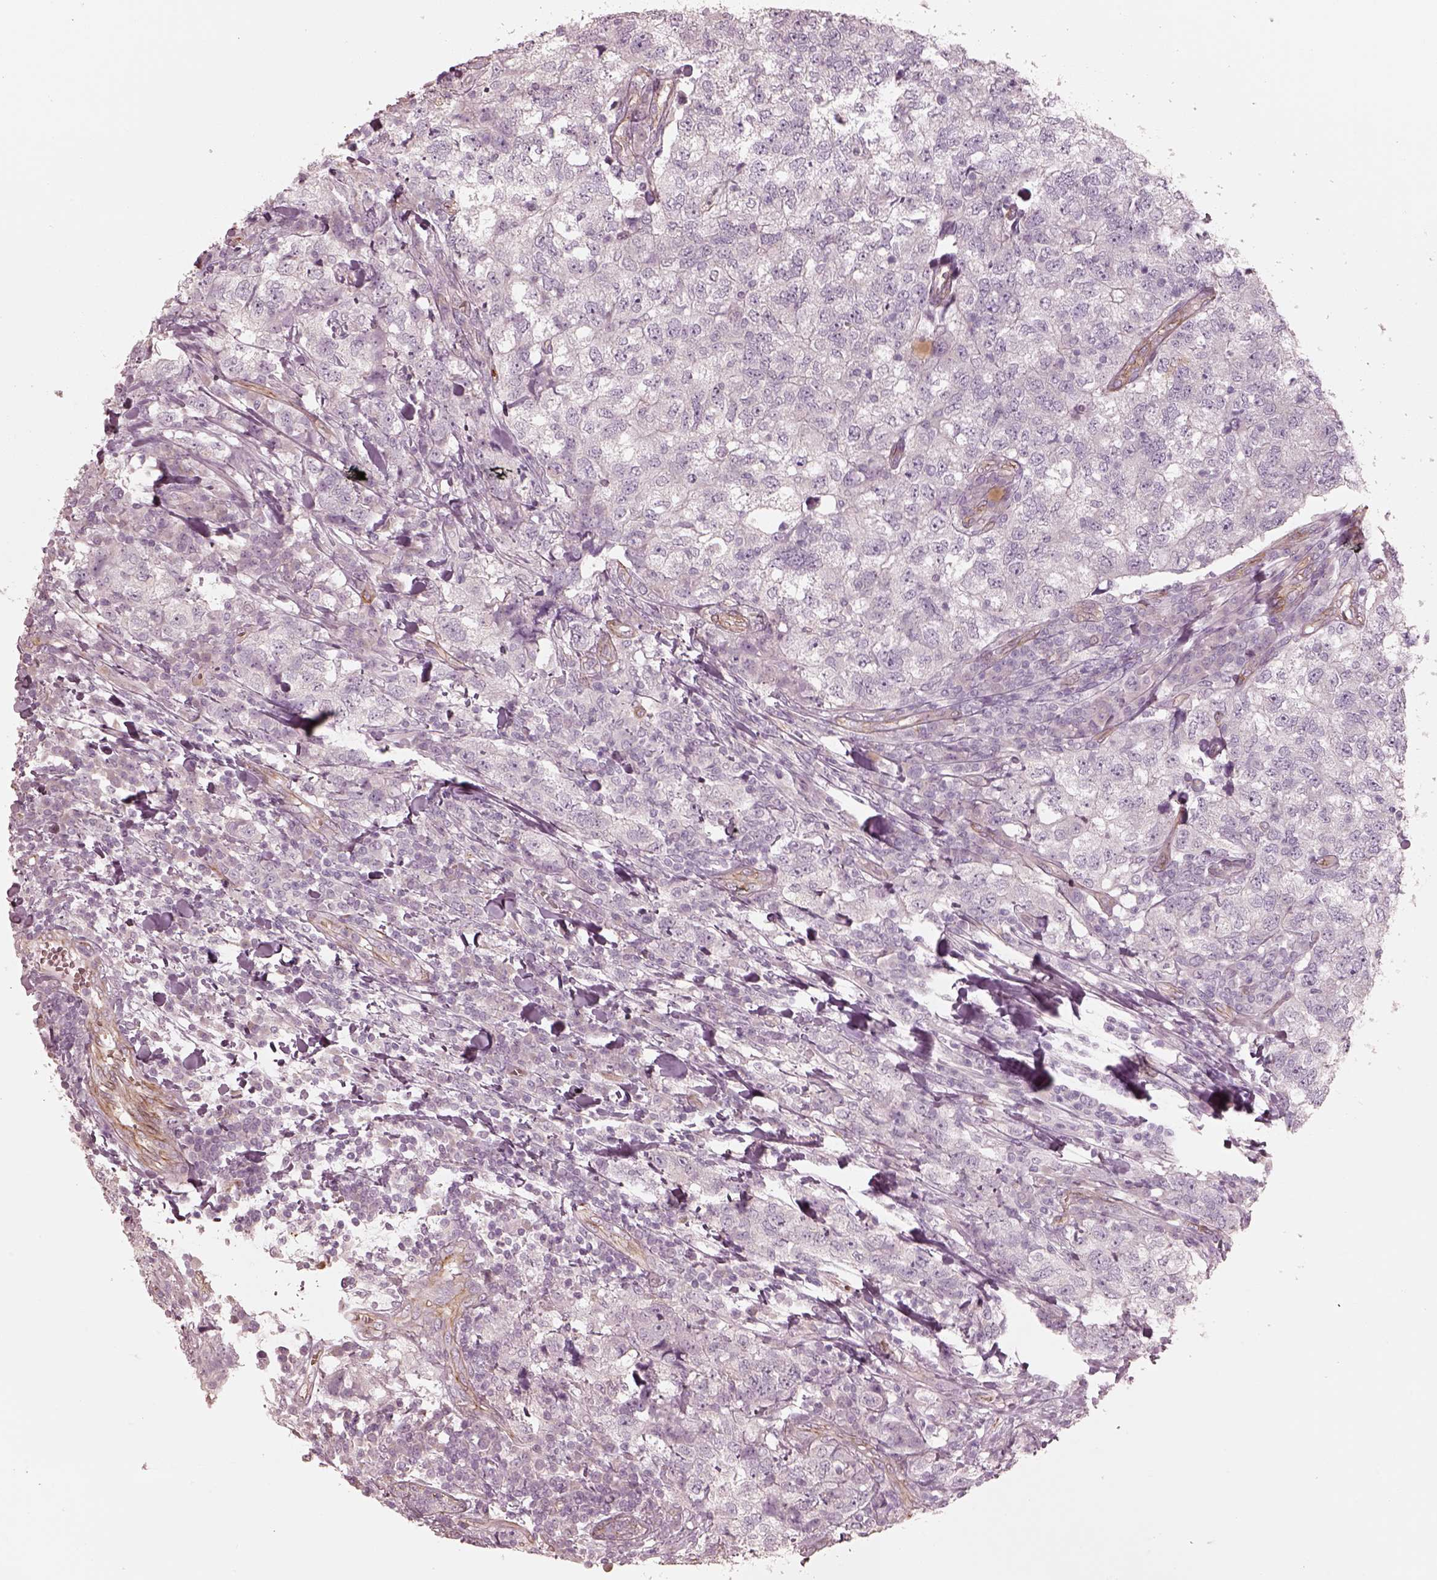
{"staining": {"intensity": "negative", "quantity": "none", "location": "none"}, "tissue": "breast cancer", "cell_type": "Tumor cells", "image_type": "cancer", "snomed": [{"axis": "morphology", "description": "Duct carcinoma"}, {"axis": "topography", "description": "Breast"}], "caption": "Tumor cells show no significant expression in breast infiltrating ductal carcinoma.", "gene": "CRYM", "patient": {"sex": "female", "age": 30}}